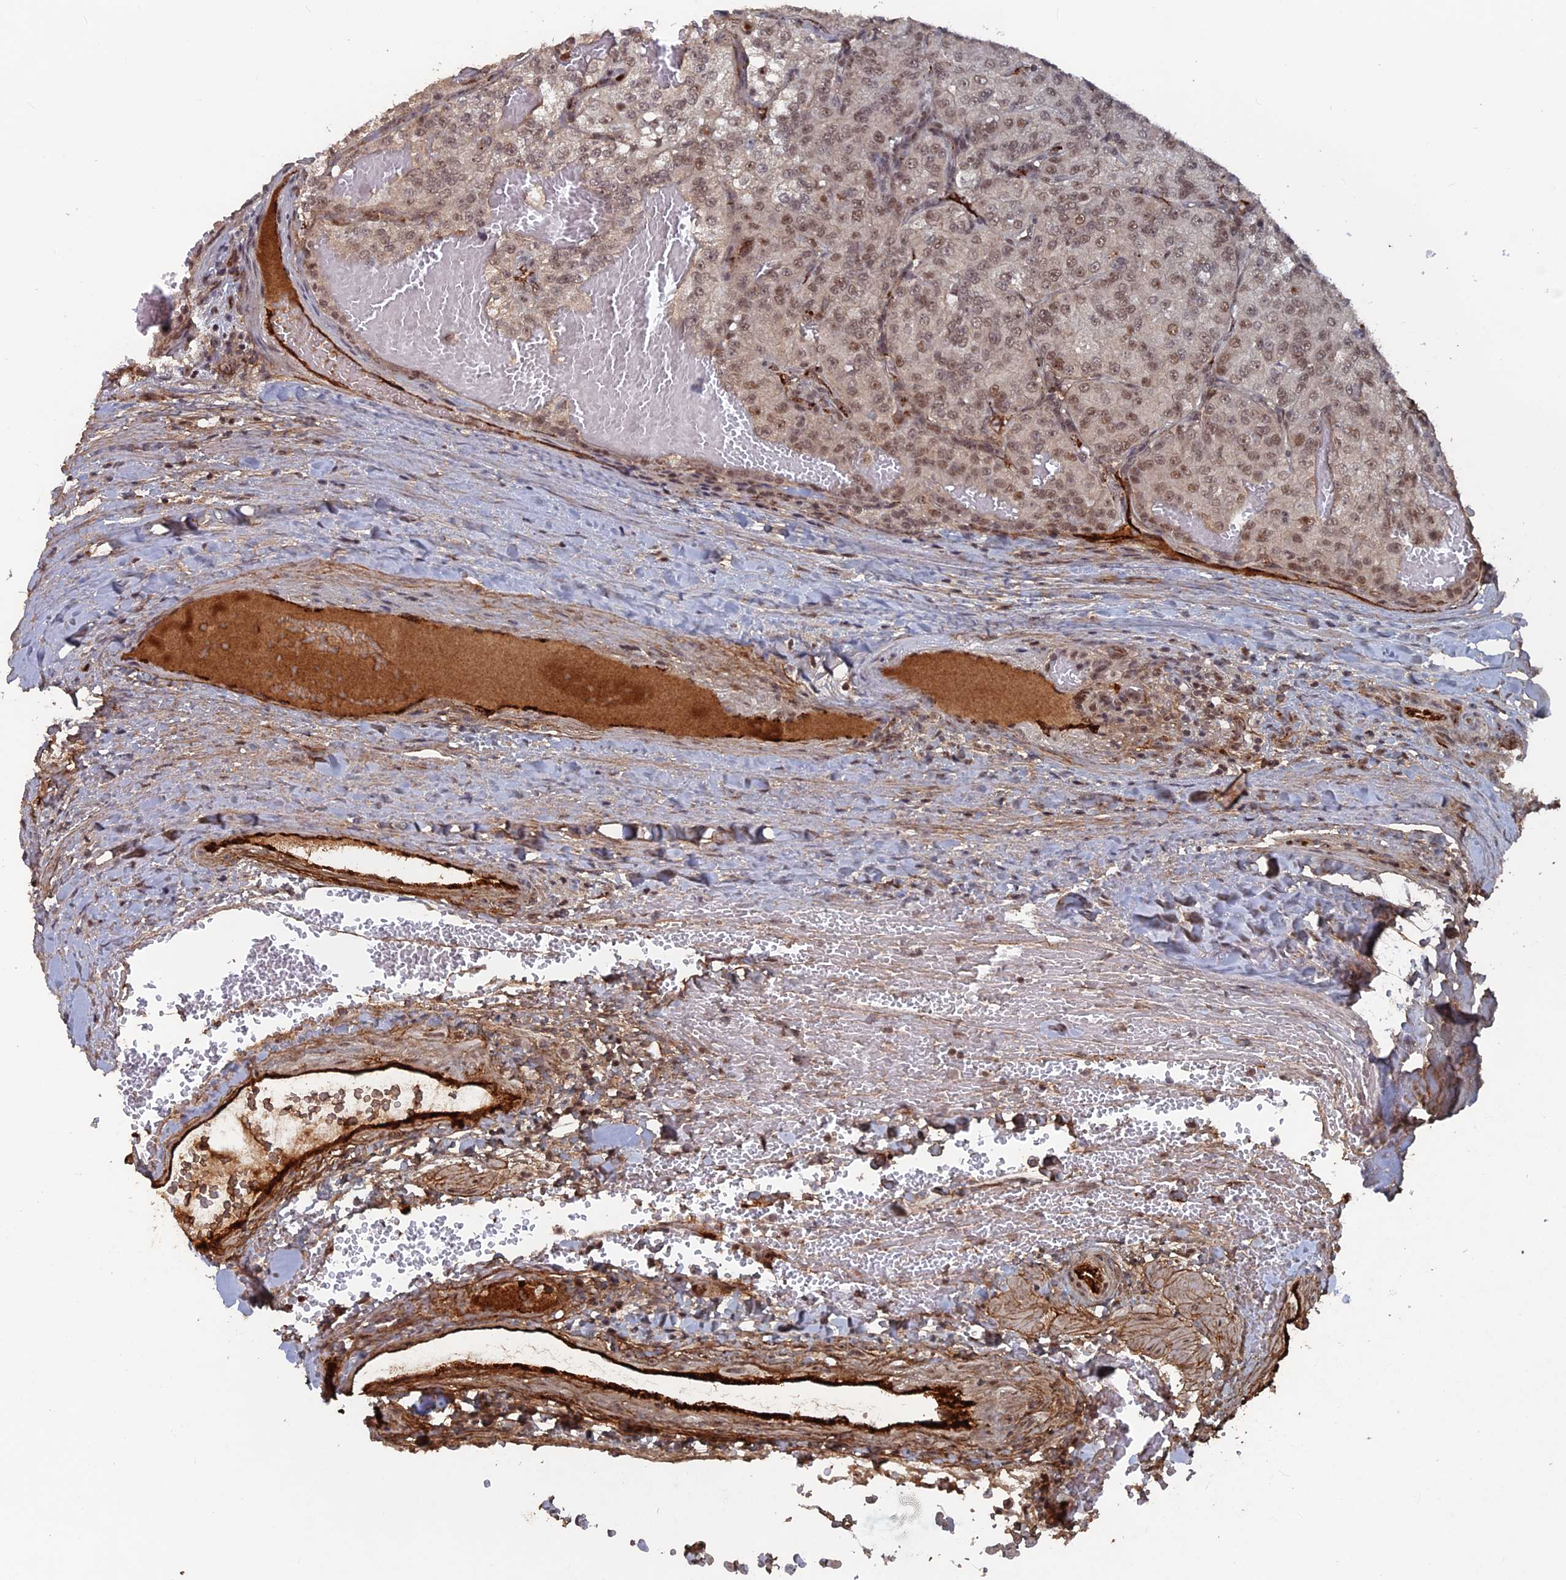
{"staining": {"intensity": "weak", "quantity": ">75%", "location": "nuclear"}, "tissue": "renal cancer", "cell_type": "Tumor cells", "image_type": "cancer", "snomed": [{"axis": "morphology", "description": "Adenocarcinoma, NOS"}, {"axis": "topography", "description": "Kidney"}], "caption": "A high-resolution histopathology image shows IHC staining of renal adenocarcinoma, which exhibits weak nuclear positivity in about >75% of tumor cells.", "gene": "SH3D21", "patient": {"sex": "female", "age": 63}}